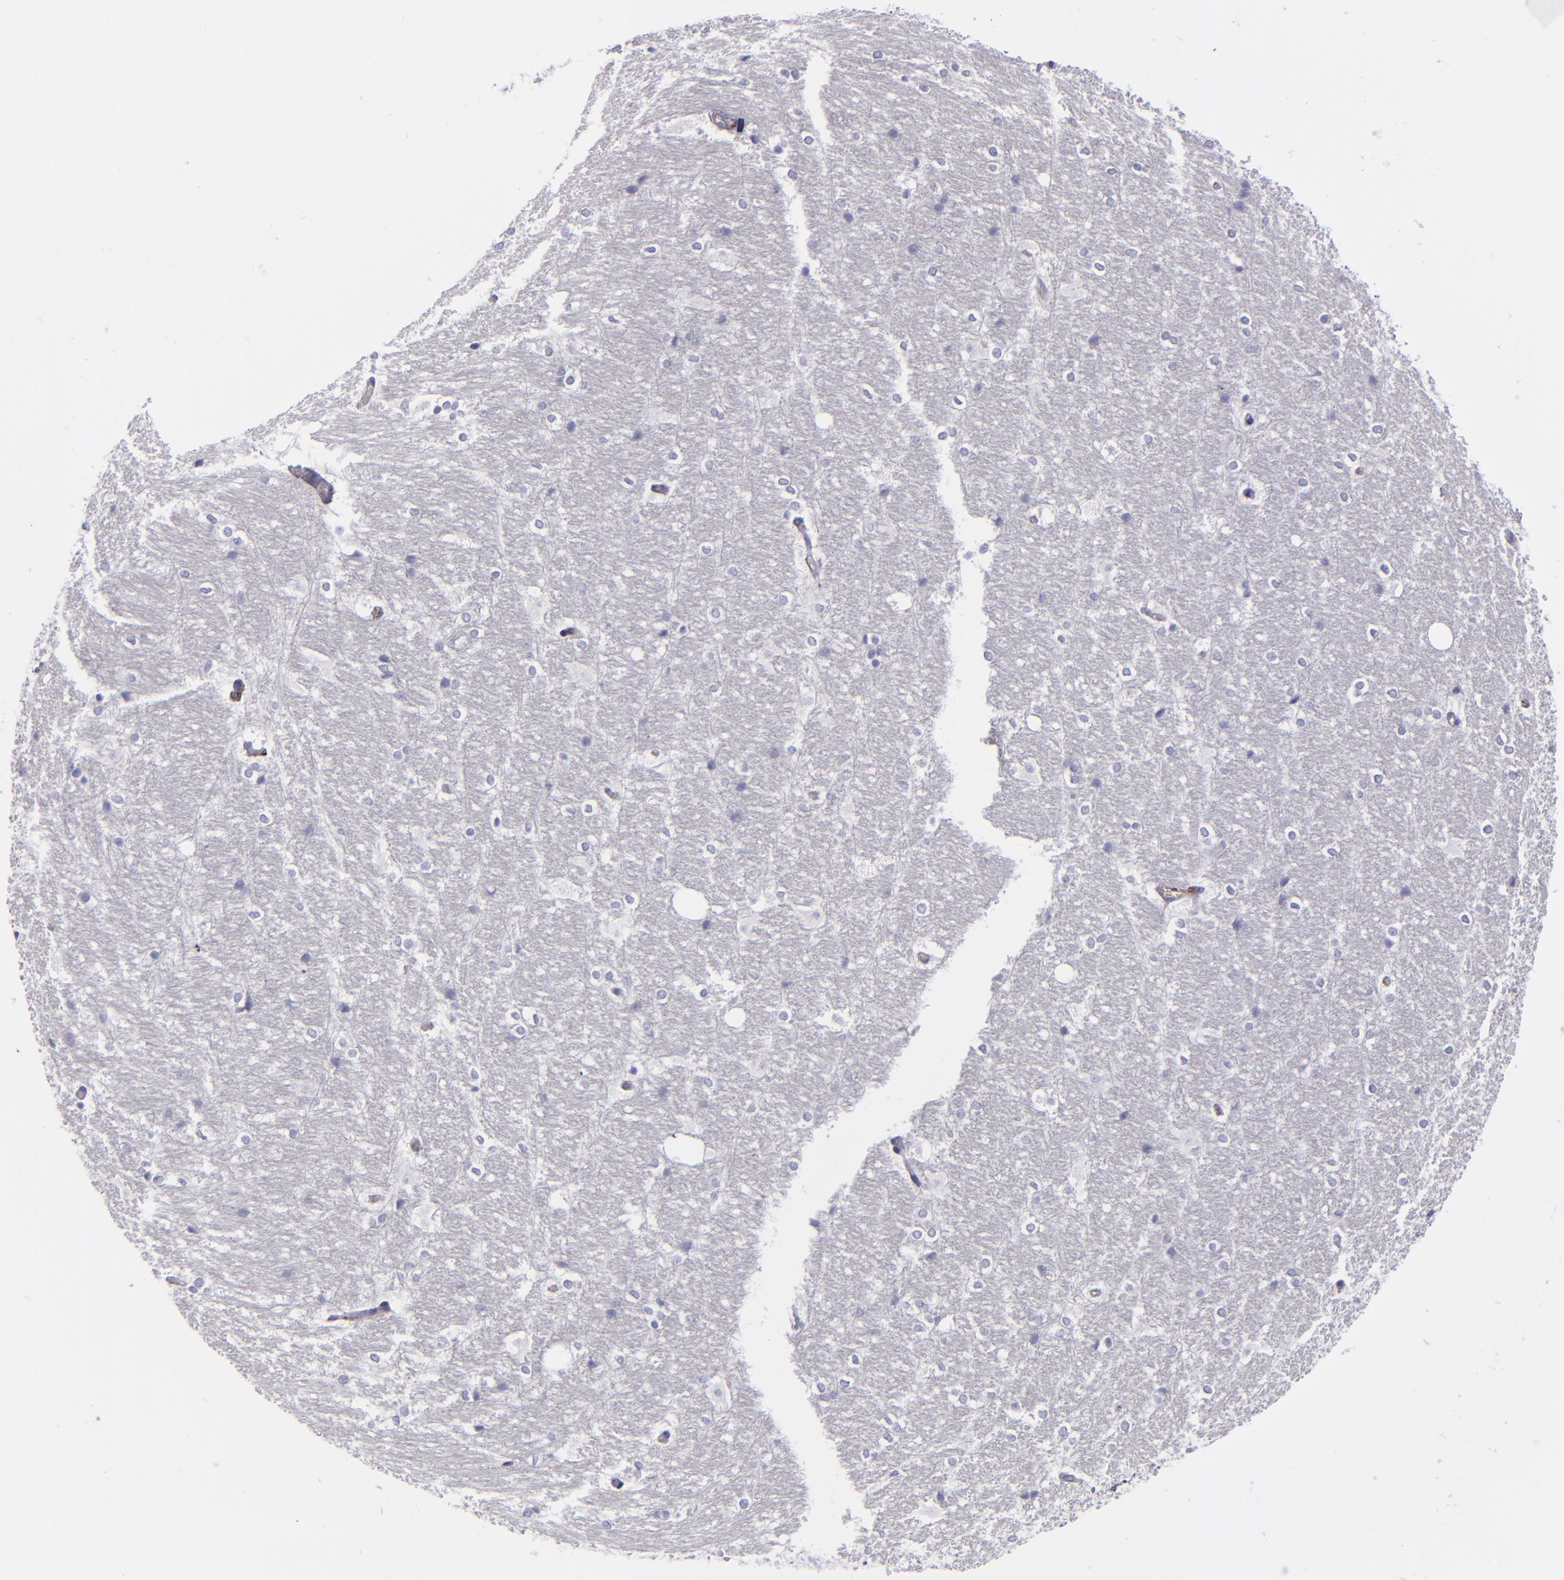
{"staining": {"intensity": "negative", "quantity": "none", "location": "none"}, "tissue": "hippocampus", "cell_type": "Glial cells", "image_type": "normal", "snomed": [{"axis": "morphology", "description": "Normal tissue, NOS"}, {"axis": "topography", "description": "Hippocampus"}], "caption": "This is a histopathology image of immunohistochemistry (IHC) staining of benign hippocampus, which shows no positivity in glial cells. Nuclei are stained in blue.", "gene": "CD27", "patient": {"sex": "female", "age": 19}}